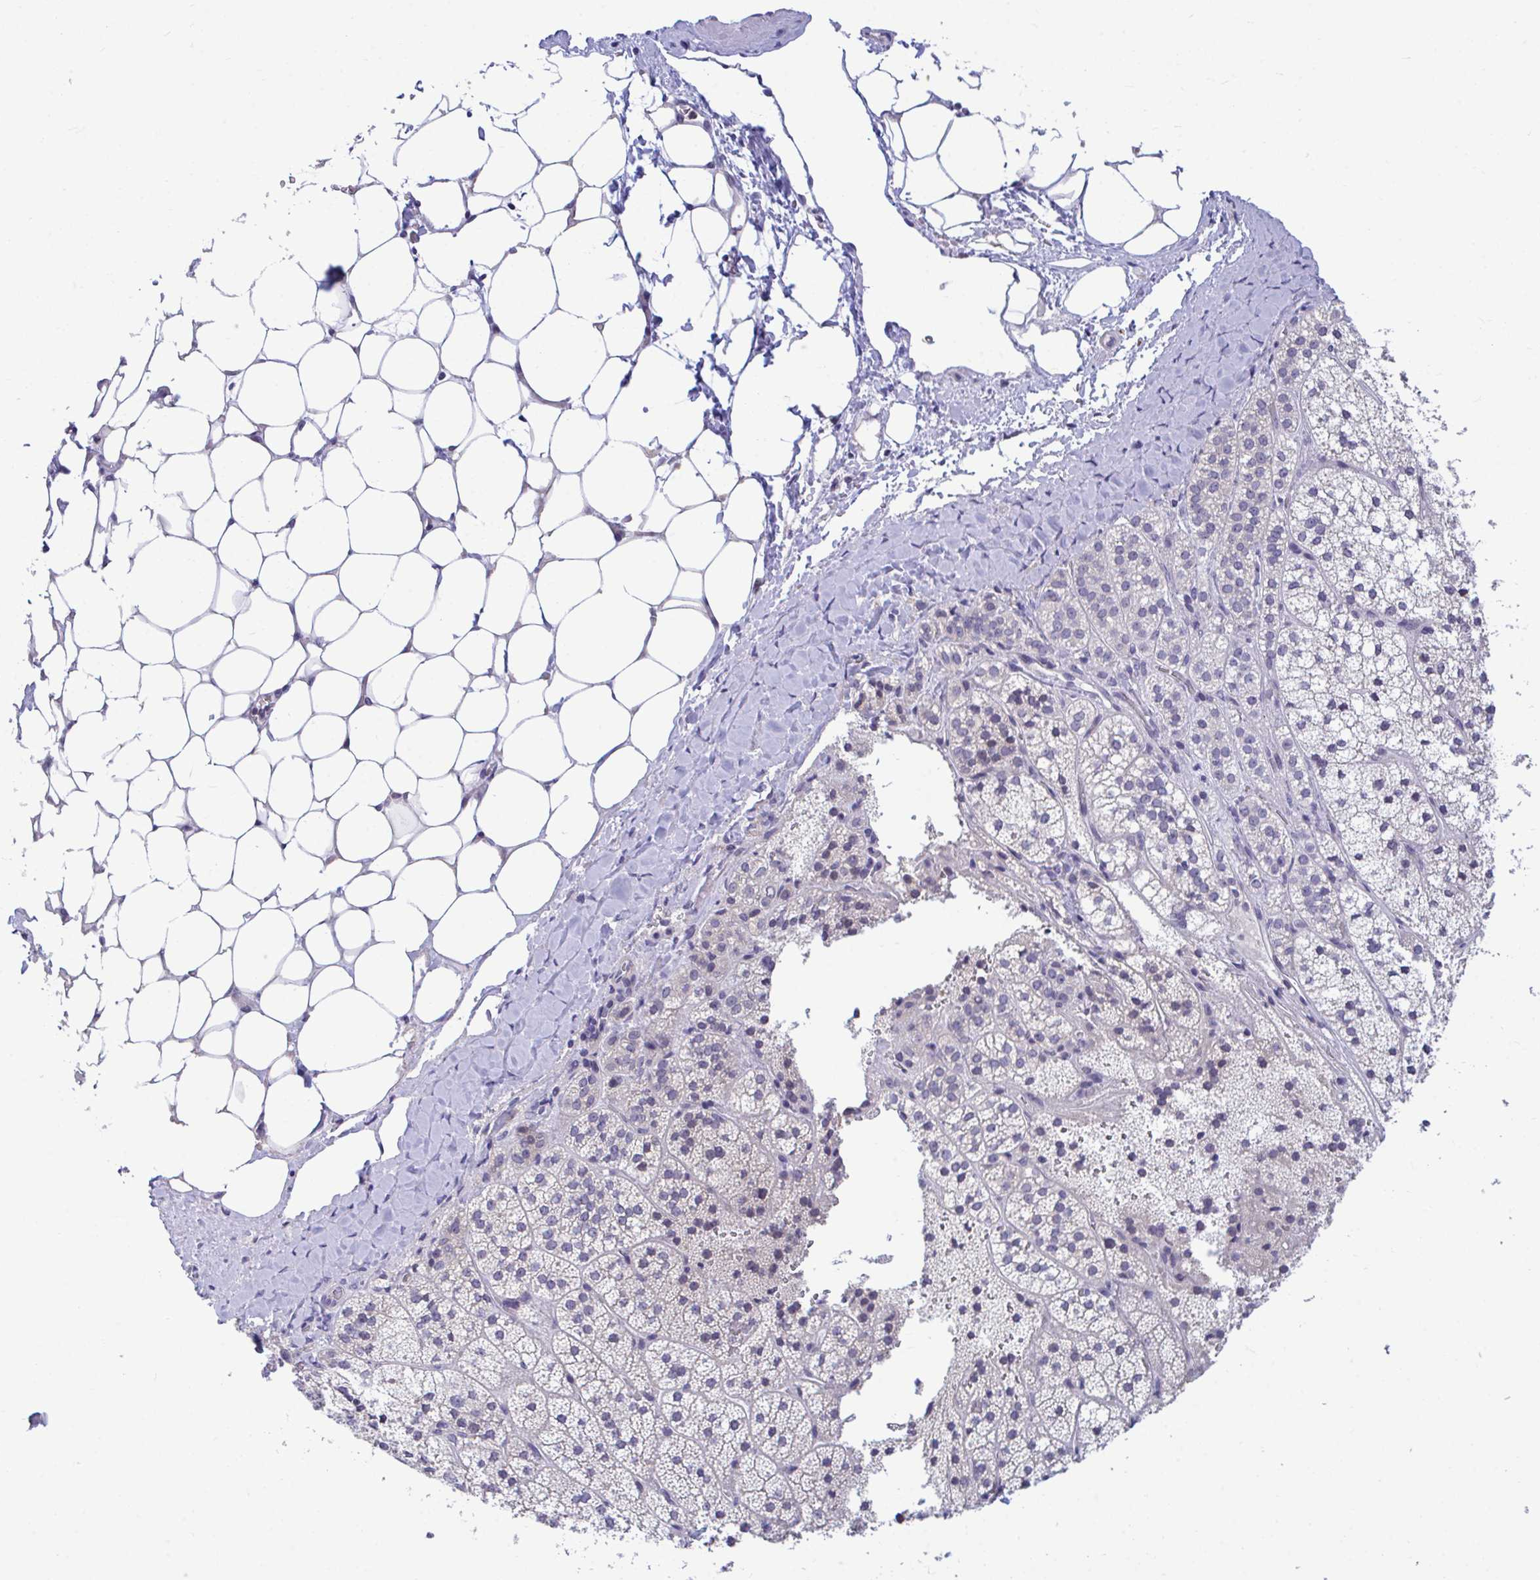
{"staining": {"intensity": "negative", "quantity": "none", "location": "none"}, "tissue": "adrenal gland", "cell_type": "Glandular cells", "image_type": "normal", "snomed": [{"axis": "morphology", "description": "Normal tissue, NOS"}, {"axis": "topography", "description": "Adrenal gland"}], "caption": "A micrograph of human adrenal gland is negative for staining in glandular cells. Brightfield microscopy of immunohistochemistry stained with DAB (3,3'-diaminobenzidine) (brown) and hematoxylin (blue), captured at high magnification.", "gene": "PIGK", "patient": {"sex": "male", "age": 53}}